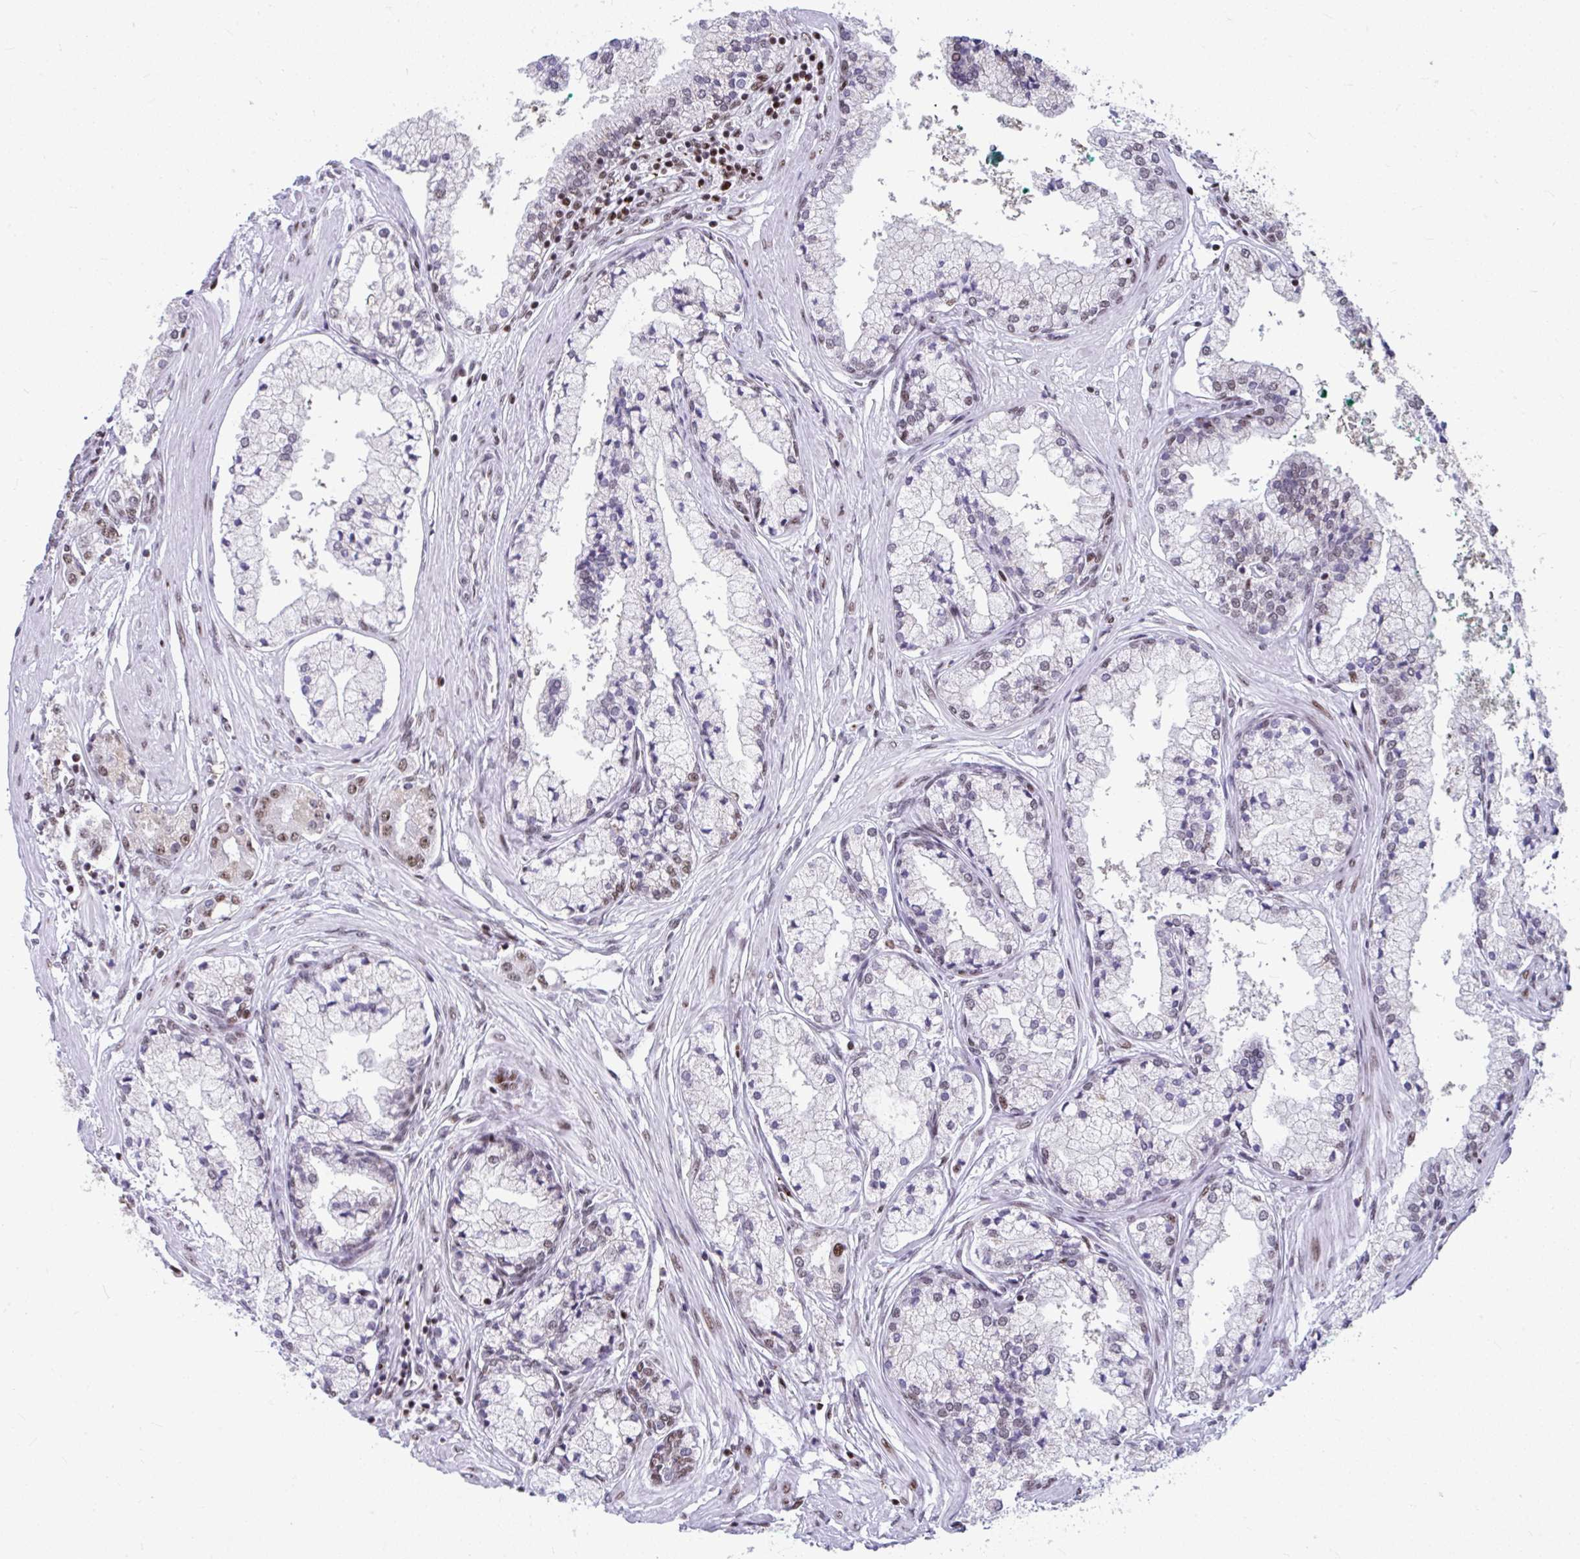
{"staining": {"intensity": "weak", "quantity": "<25%", "location": "nuclear"}, "tissue": "prostate cancer", "cell_type": "Tumor cells", "image_type": "cancer", "snomed": [{"axis": "morphology", "description": "Adenocarcinoma, High grade"}, {"axis": "topography", "description": "Prostate"}], "caption": "IHC of human prostate cancer (adenocarcinoma (high-grade)) shows no expression in tumor cells.", "gene": "SLC35C2", "patient": {"sex": "male", "age": 66}}